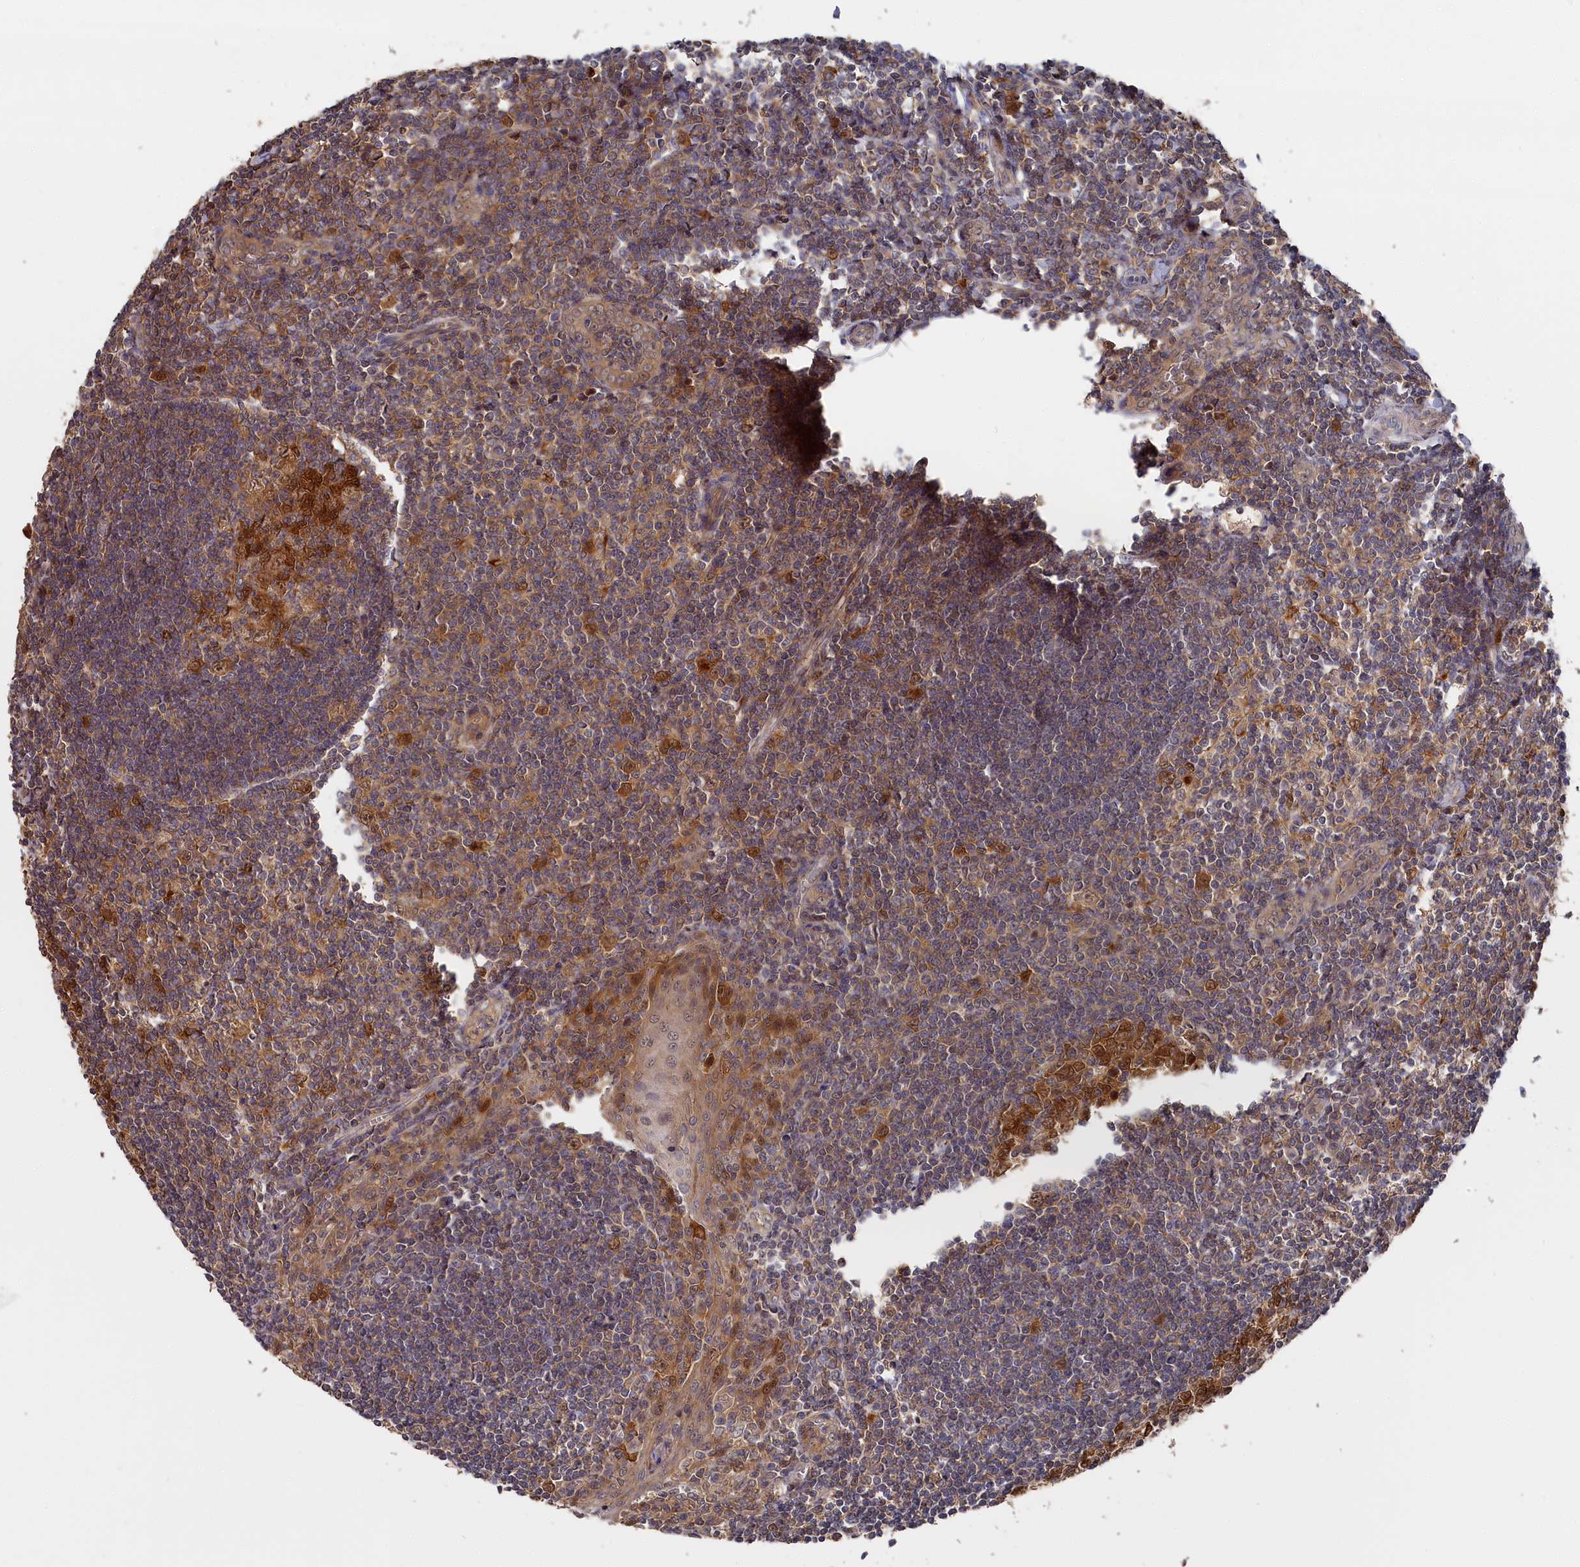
{"staining": {"intensity": "strong", "quantity": "25%-75%", "location": "cytoplasmic/membranous,nuclear"}, "tissue": "tonsil", "cell_type": "Germinal center cells", "image_type": "normal", "snomed": [{"axis": "morphology", "description": "Normal tissue, NOS"}, {"axis": "topography", "description": "Tonsil"}], "caption": "IHC histopathology image of benign tonsil stained for a protein (brown), which displays high levels of strong cytoplasmic/membranous,nuclear positivity in about 25%-75% of germinal center cells.", "gene": "RMI2", "patient": {"sex": "male", "age": 27}}